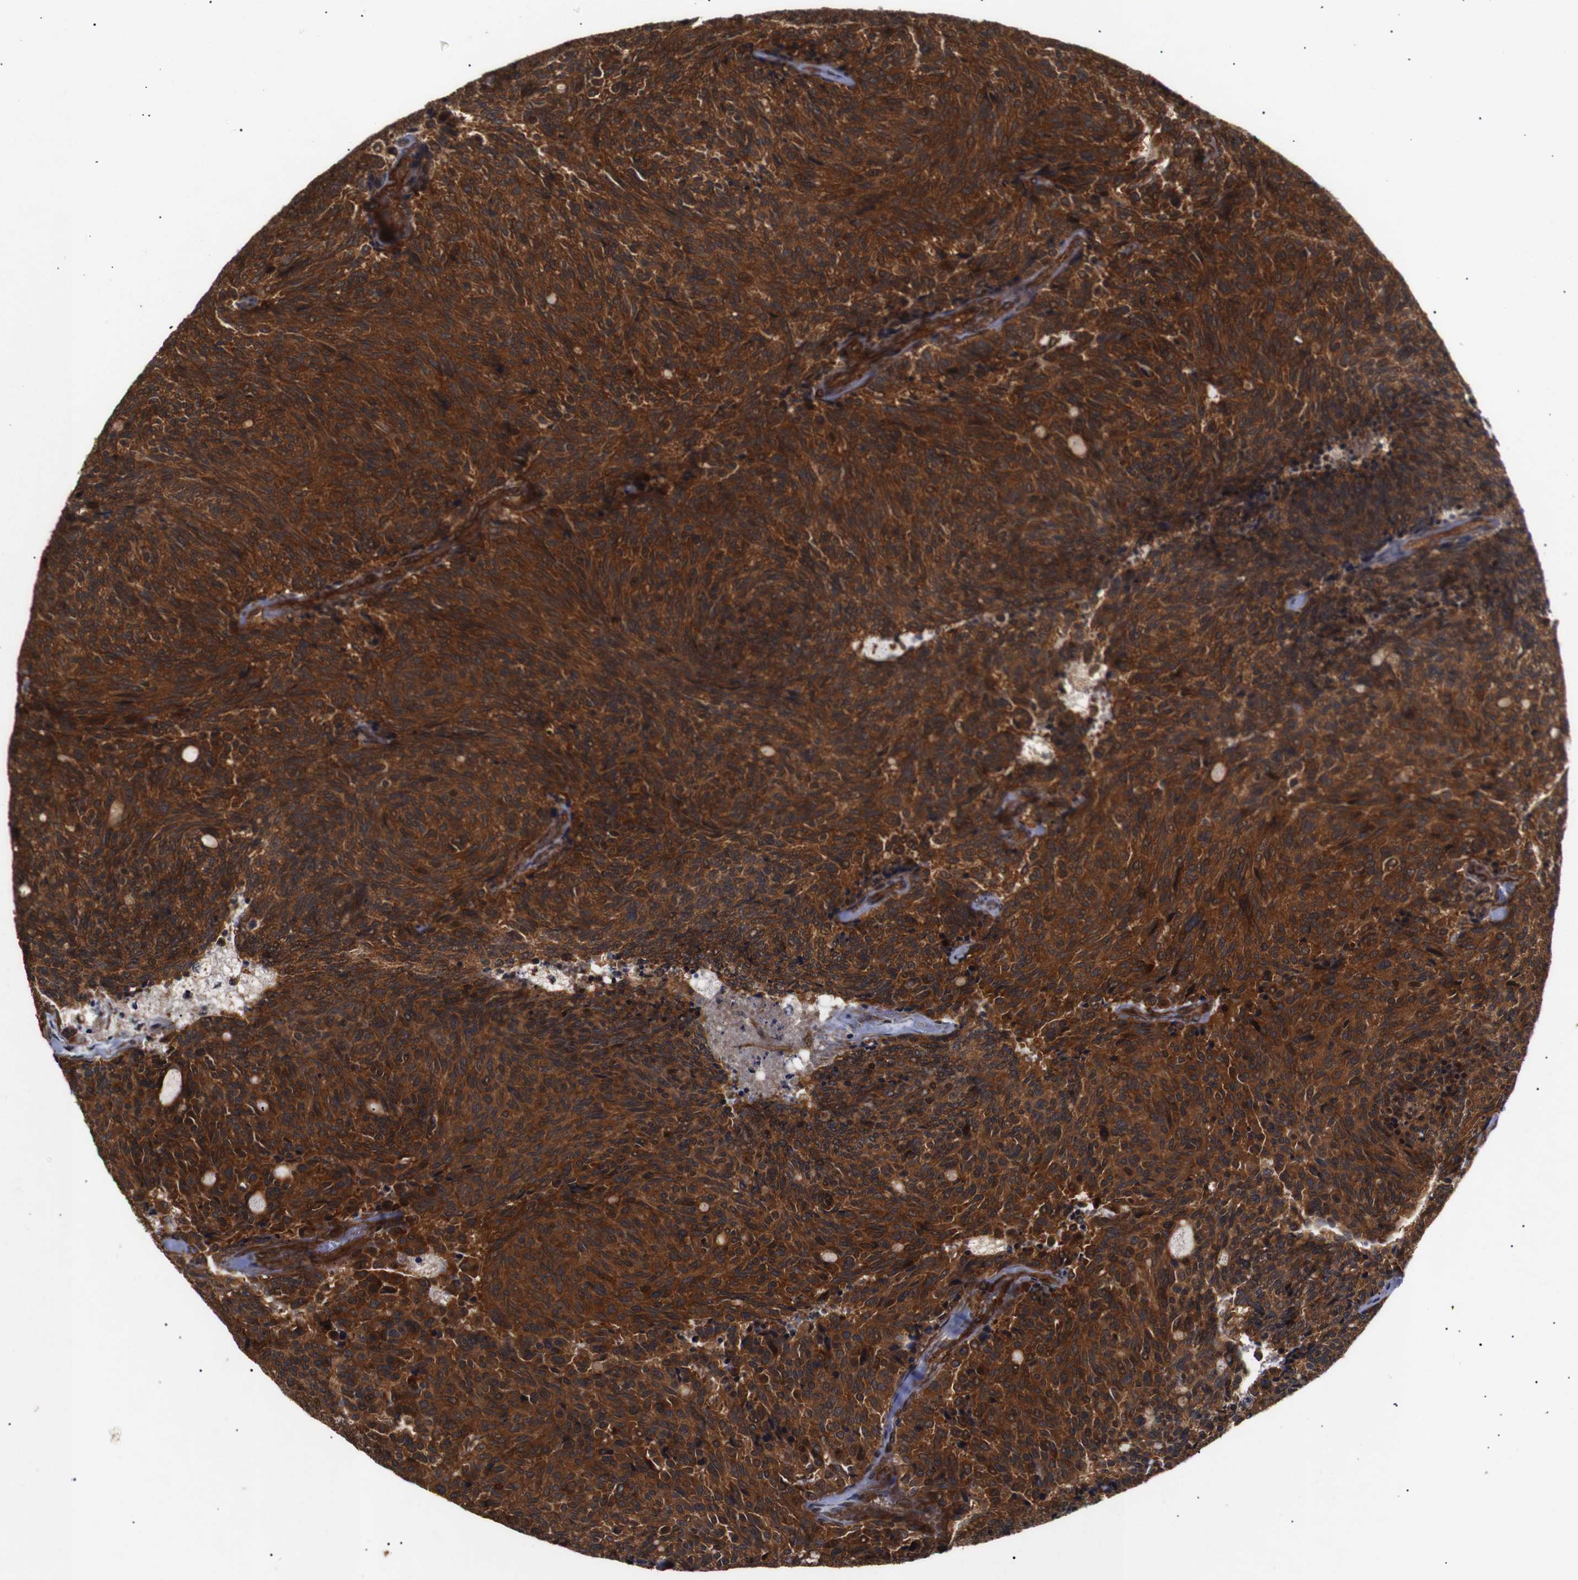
{"staining": {"intensity": "strong", "quantity": ">75%", "location": "cytoplasmic/membranous"}, "tissue": "carcinoid", "cell_type": "Tumor cells", "image_type": "cancer", "snomed": [{"axis": "morphology", "description": "Carcinoid, malignant, NOS"}, {"axis": "topography", "description": "Pancreas"}], "caption": "A high-resolution micrograph shows IHC staining of carcinoid, which displays strong cytoplasmic/membranous staining in approximately >75% of tumor cells. (Stains: DAB (3,3'-diaminobenzidine) in brown, nuclei in blue, Microscopy: brightfield microscopy at high magnification).", "gene": "PAWR", "patient": {"sex": "female", "age": 54}}